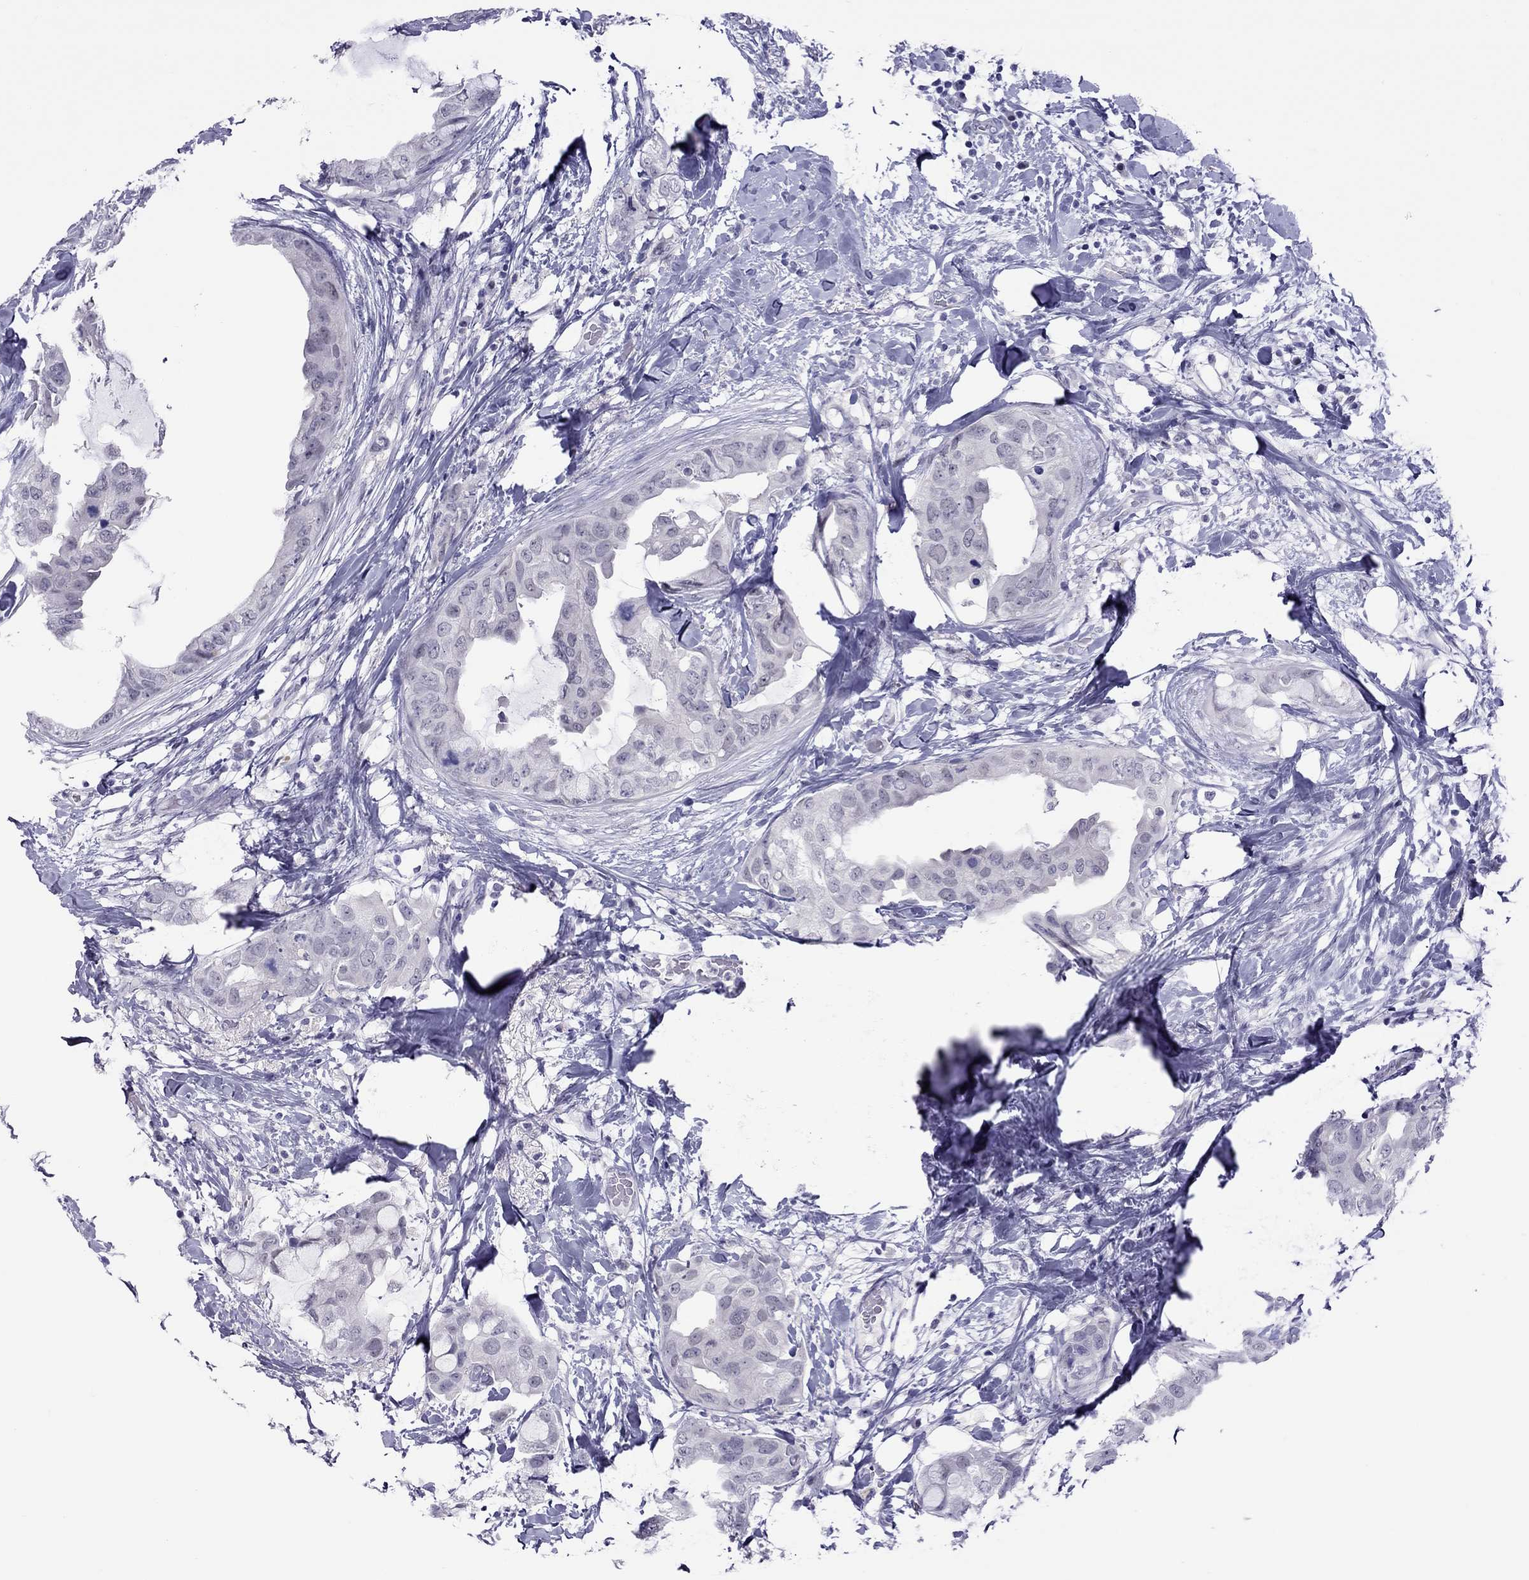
{"staining": {"intensity": "negative", "quantity": "none", "location": "none"}, "tissue": "breast cancer", "cell_type": "Tumor cells", "image_type": "cancer", "snomed": [{"axis": "morphology", "description": "Normal tissue, NOS"}, {"axis": "morphology", "description": "Duct carcinoma"}, {"axis": "topography", "description": "Breast"}], "caption": "The immunohistochemistry (IHC) micrograph has no significant positivity in tumor cells of breast cancer tissue.", "gene": "CHRNB3", "patient": {"sex": "female", "age": 40}}